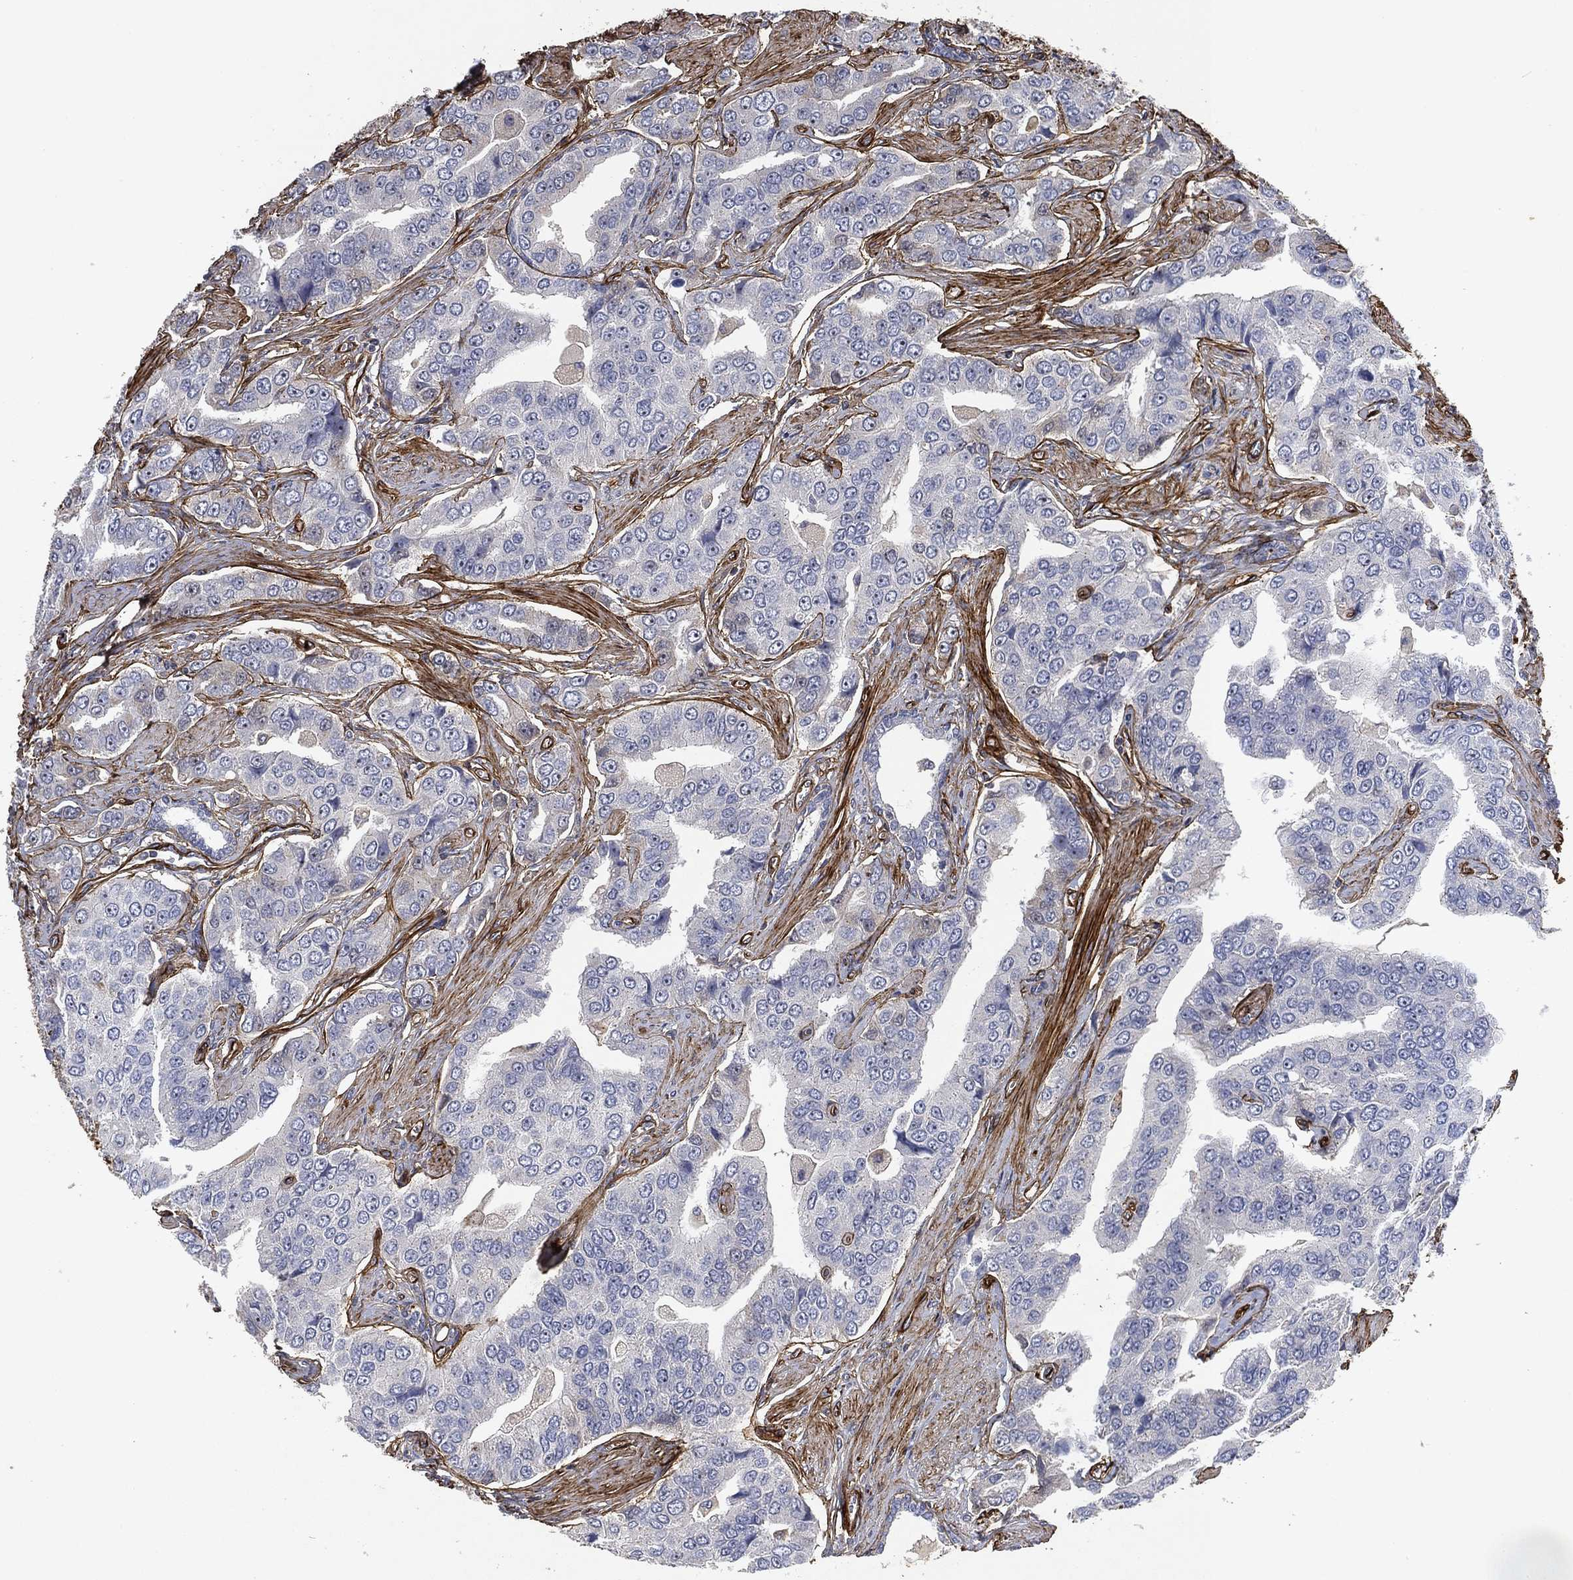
{"staining": {"intensity": "negative", "quantity": "none", "location": "none"}, "tissue": "prostate cancer", "cell_type": "Tumor cells", "image_type": "cancer", "snomed": [{"axis": "morphology", "description": "Adenocarcinoma, NOS"}, {"axis": "topography", "description": "Prostate and seminal vesicle, NOS"}, {"axis": "topography", "description": "Prostate"}], "caption": "IHC histopathology image of human adenocarcinoma (prostate) stained for a protein (brown), which exhibits no positivity in tumor cells.", "gene": "COL4A2", "patient": {"sex": "male", "age": 69}}